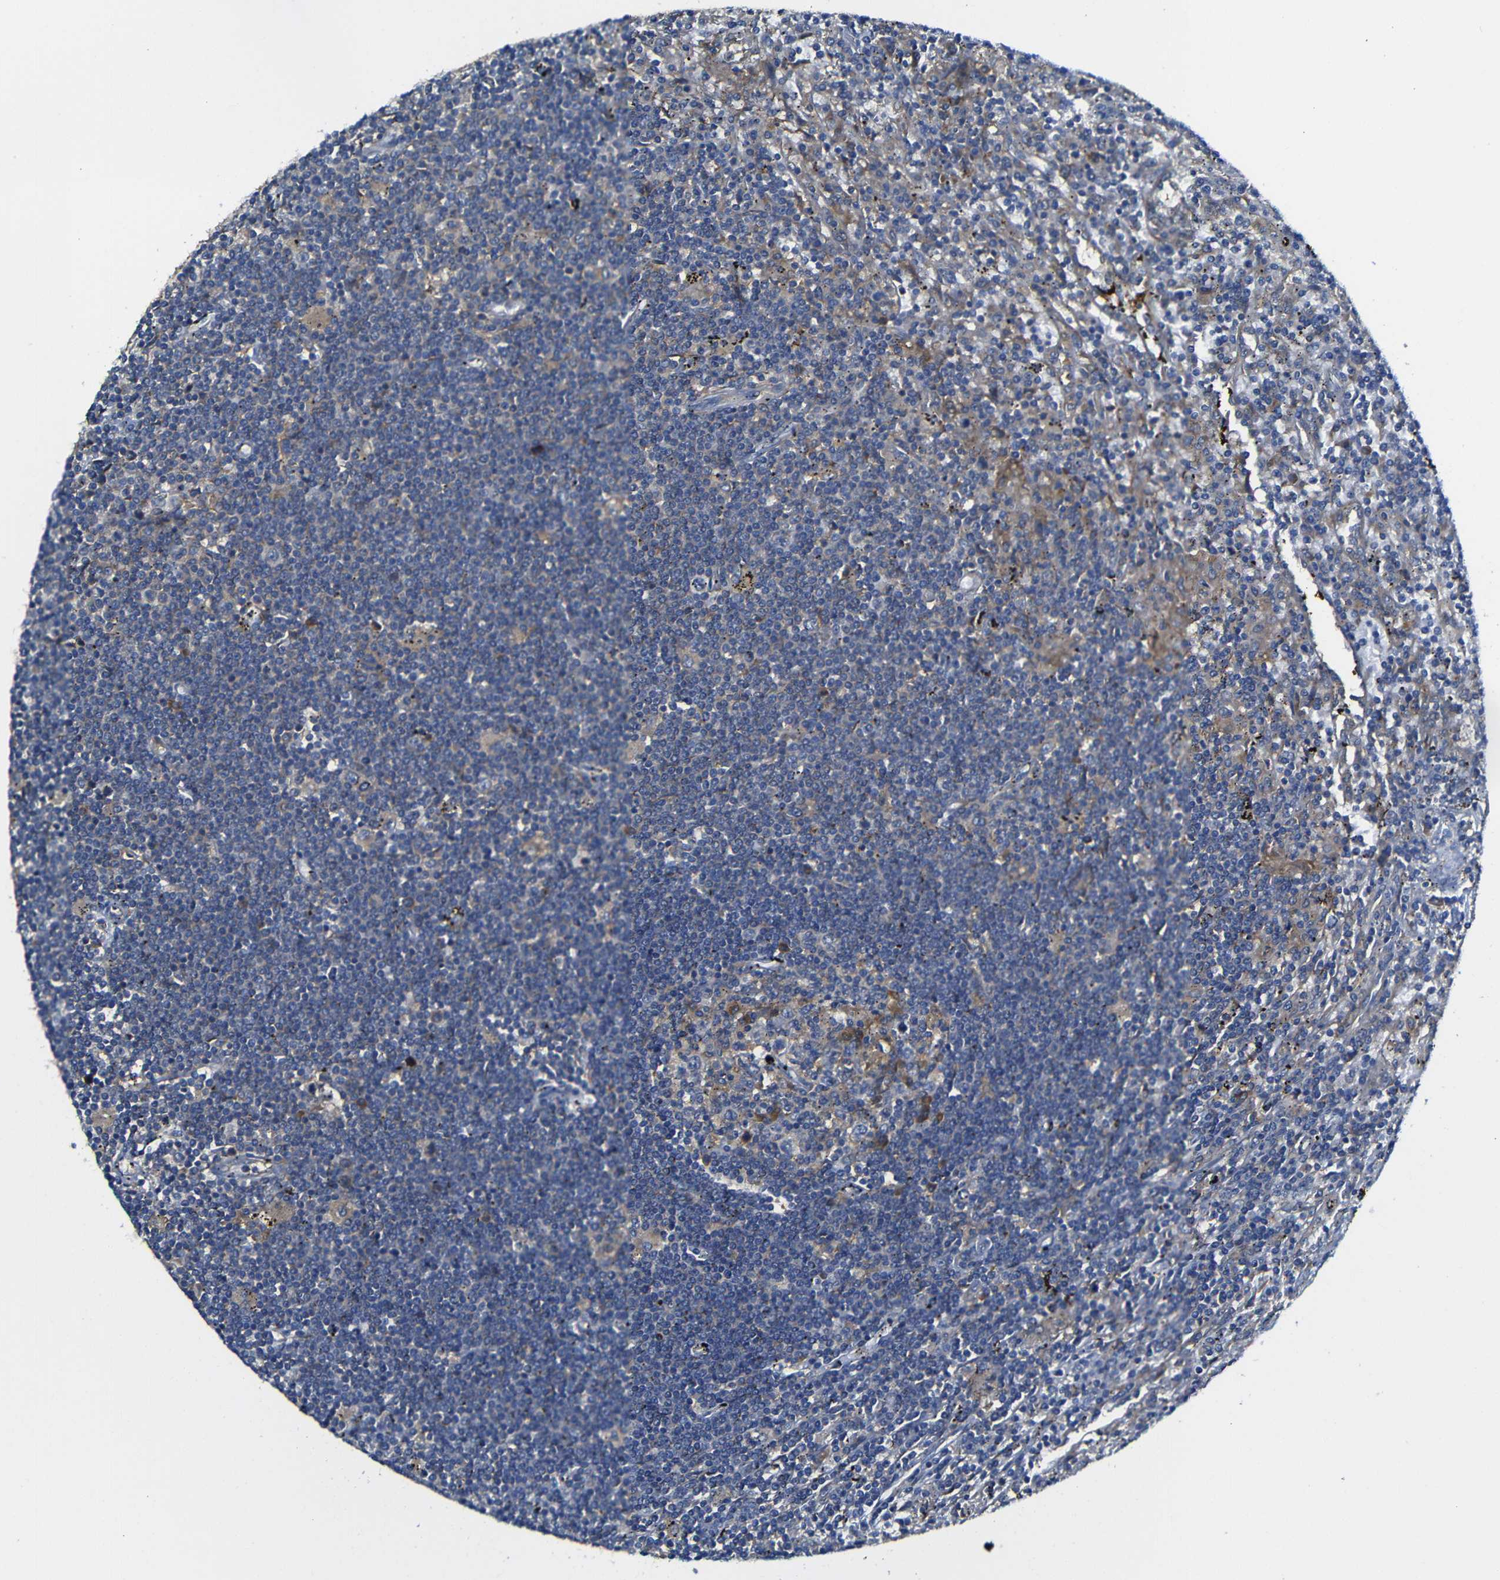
{"staining": {"intensity": "negative", "quantity": "none", "location": "none"}, "tissue": "lymphoma", "cell_type": "Tumor cells", "image_type": "cancer", "snomed": [{"axis": "morphology", "description": "Malignant lymphoma, non-Hodgkin's type, Low grade"}, {"axis": "topography", "description": "Spleen"}], "caption": "Immunohistochemistry image of human low-grade malignant lymphoma, non-Hodgkin's type stained for a protein (brown), which shows no positivity in tumor cells. The staining is performed using DAB (3,3'-diaminobenzidine) brown chromogen with nuclei counter-stained in using hematoxylin.", "gene": "CLCC1", "patient": {"sex": "male", "age": 76}}